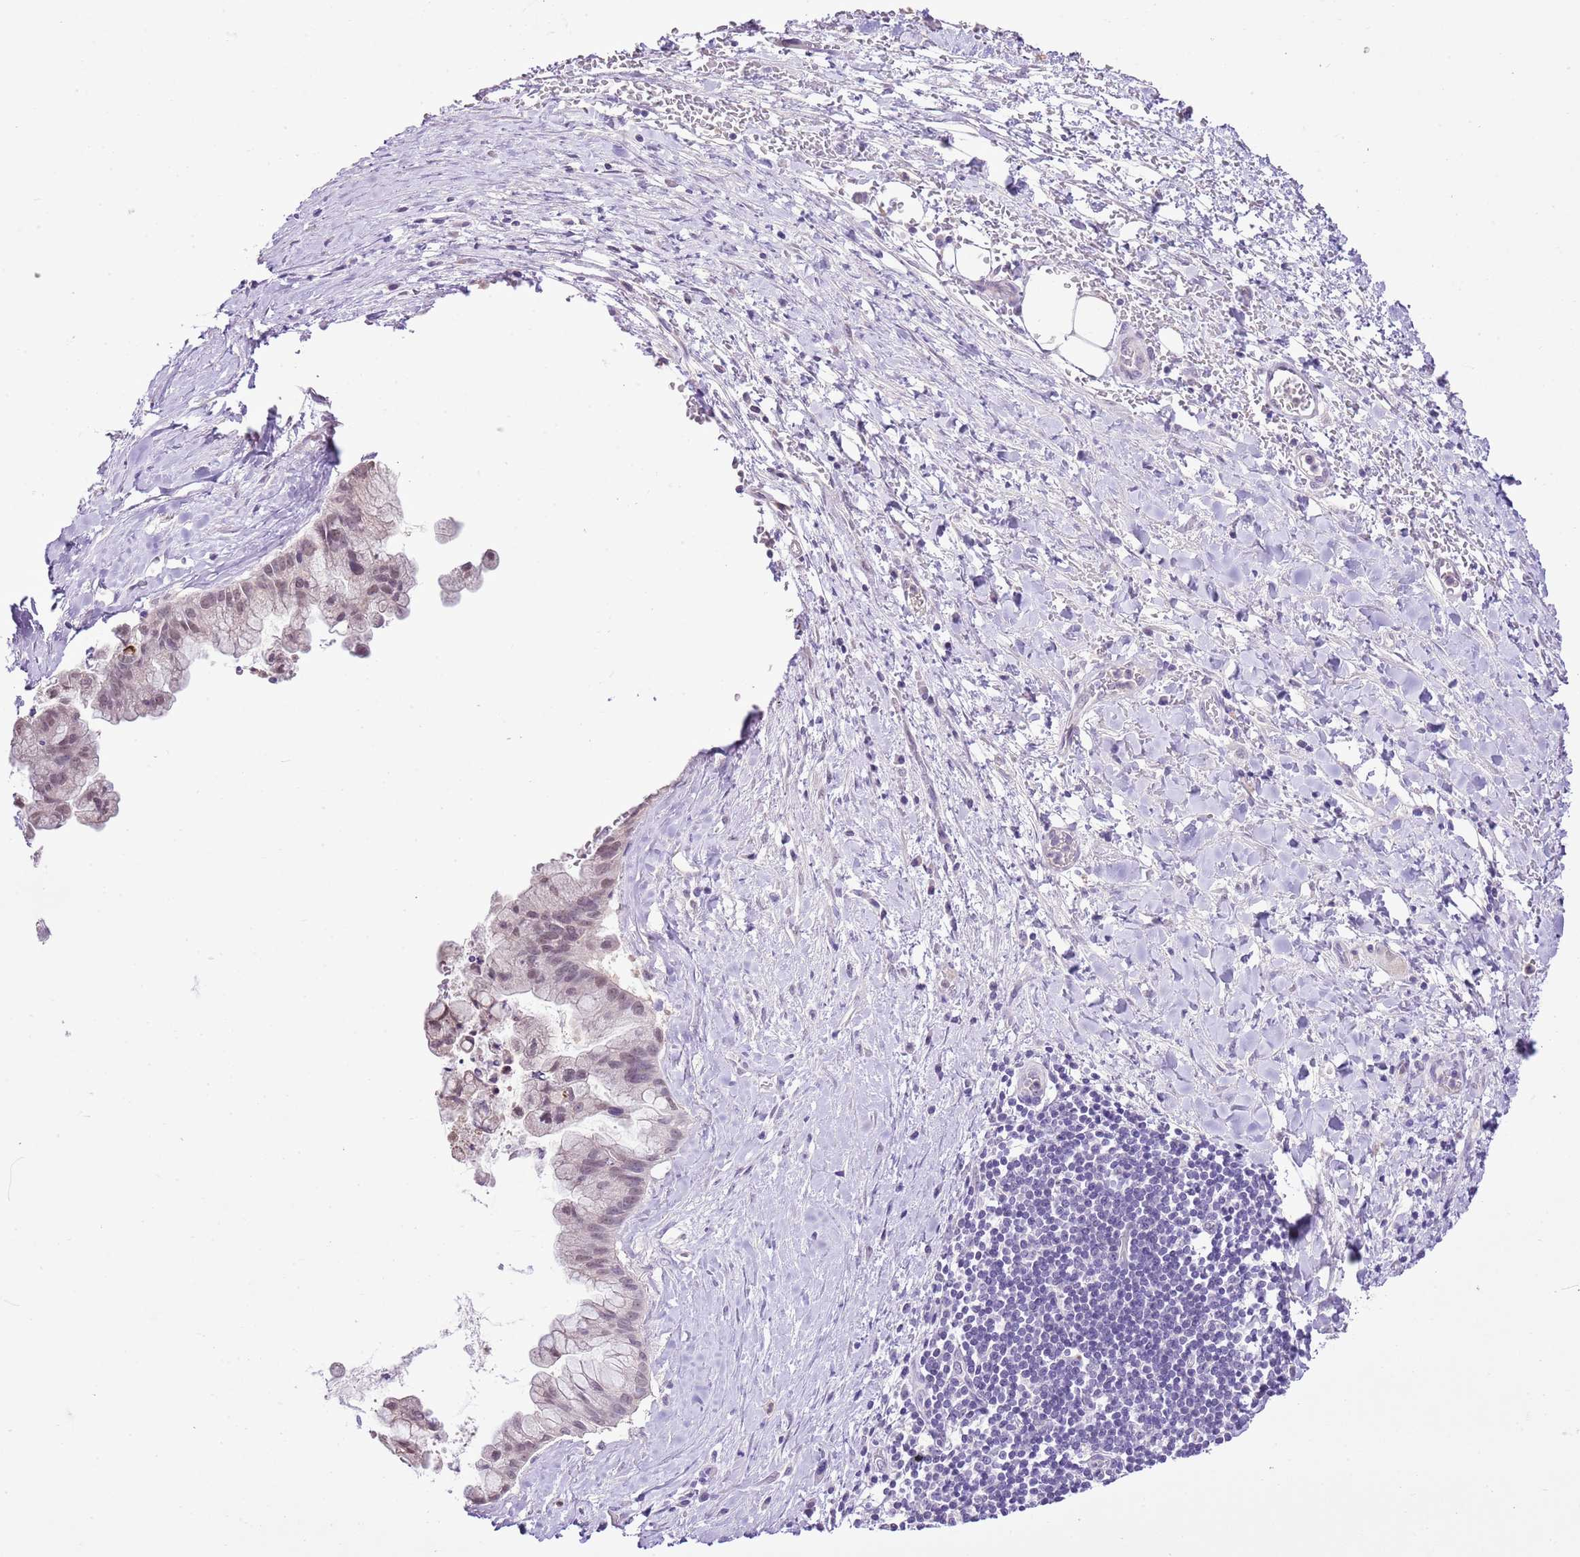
{"staining": {"intensity": "weak", "quantity": "25%-75%", "location": "nuclear"}, "tissue": "pancreatic cancer", "cell_type": "Tumor cells", "image_type": "cancer", "snomed": [{"axis": "morphology", "description": "Adenocarcinoma, NOS"}, {"axis": "topography", "description": "Pancreas"}], "caption": "A brown stain labels weak nuclear positivity of a protein in adenocarcinoma (pancreatic) tumor cells.", "gene": "XPO7", "patient": {"sex": "male", "age": 73}}